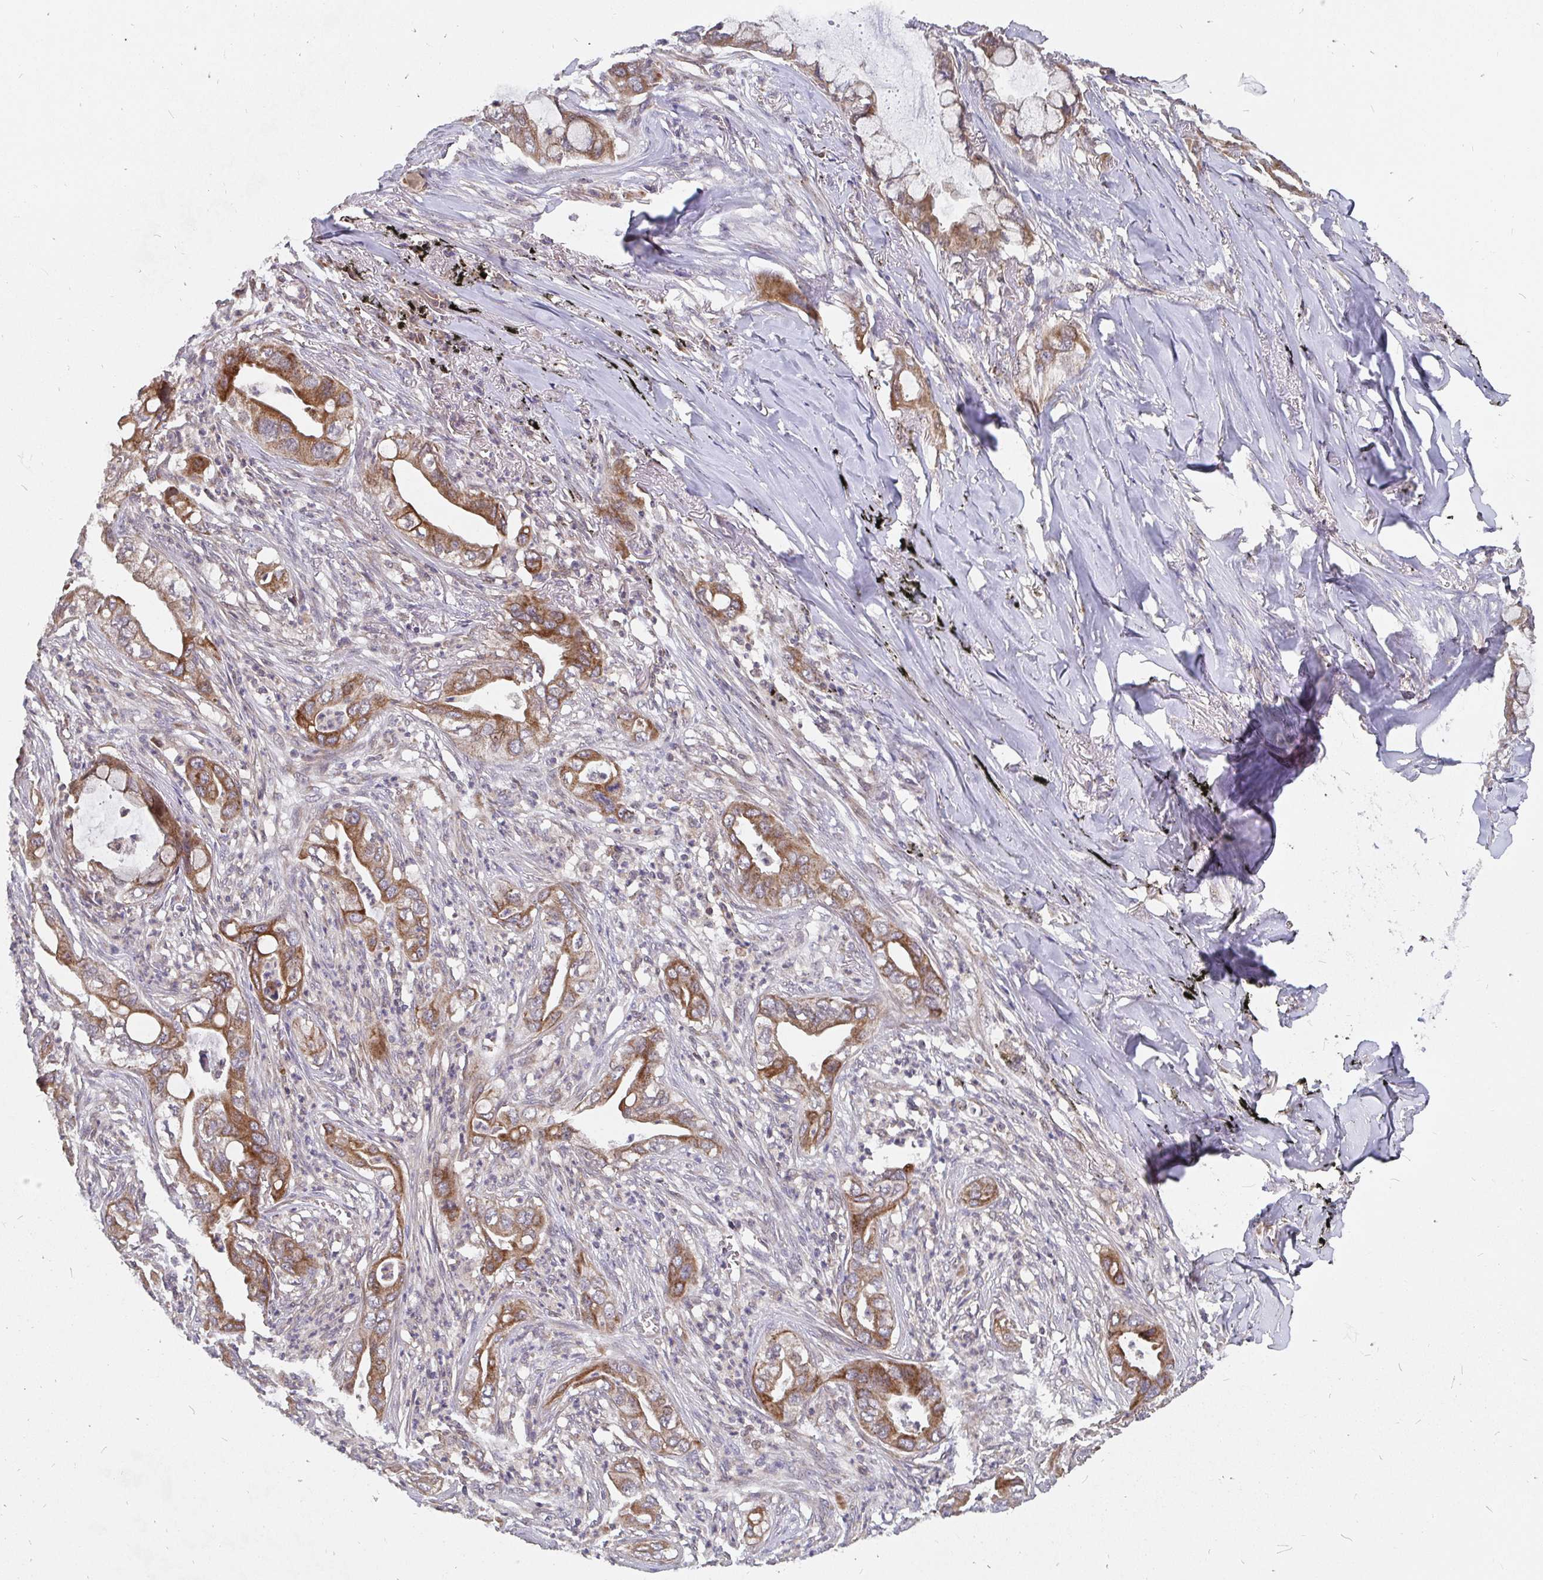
{"staining": {"intensity": "moderate", "quantity": ">75%", "location": "cytoplasmic/membranous"}, "tissue": "lung cancer", "cell_type": "Tumor cells", "image_type": "cancer", "snomed": [{"axis": "morphology", "description": "Adenocarcinoma, NOS"}, {"axis": "topography", "description": "Lung"}], "caption": "A medium amount of moderate cytoplasmic/membranous positivity is seen in about >75% of tumor cells in adenocarcinoma (lung) tissue.", "gene": "PDF", "patient": {"sex": "male", "age": 65}}